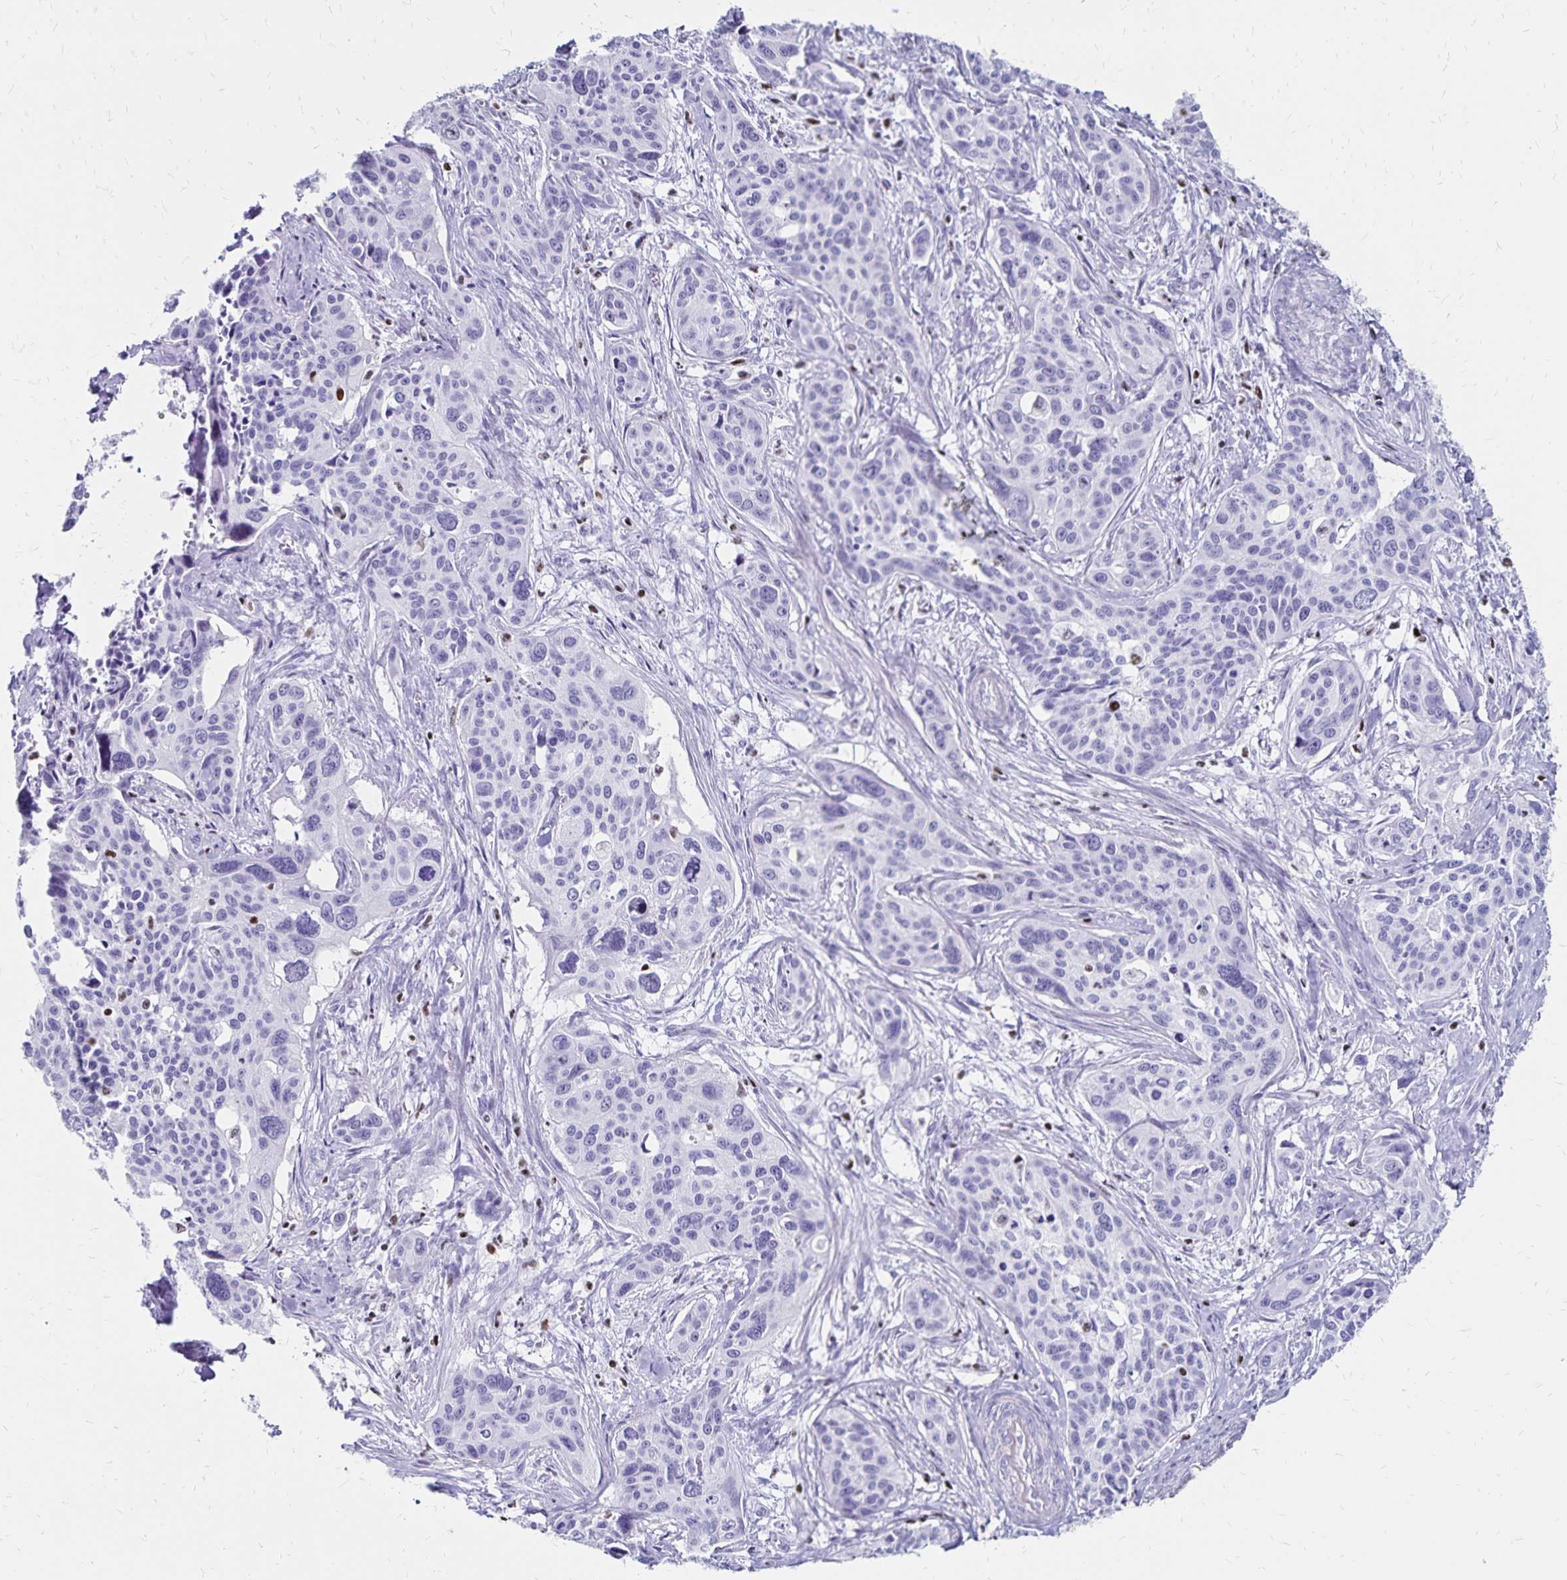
{"staining": {"intensity": "negative", "quantity": "none", "location": "none"}, "tissue": "cervical cancer", "cell_type": "Tumor cells", "image_type": "cancer", "snomed": [{"axis": "morphology", "description": "Squamous cell carcinoma, NOS"}, {"axis": "topography", "description": "Cervix"}], "caption": "Immunohistochemical staining of human cervical cancer reveals no significant staining in tumor cells.", "gene": "IKZF1", "patient": {"sex": "female", "age": 31}}